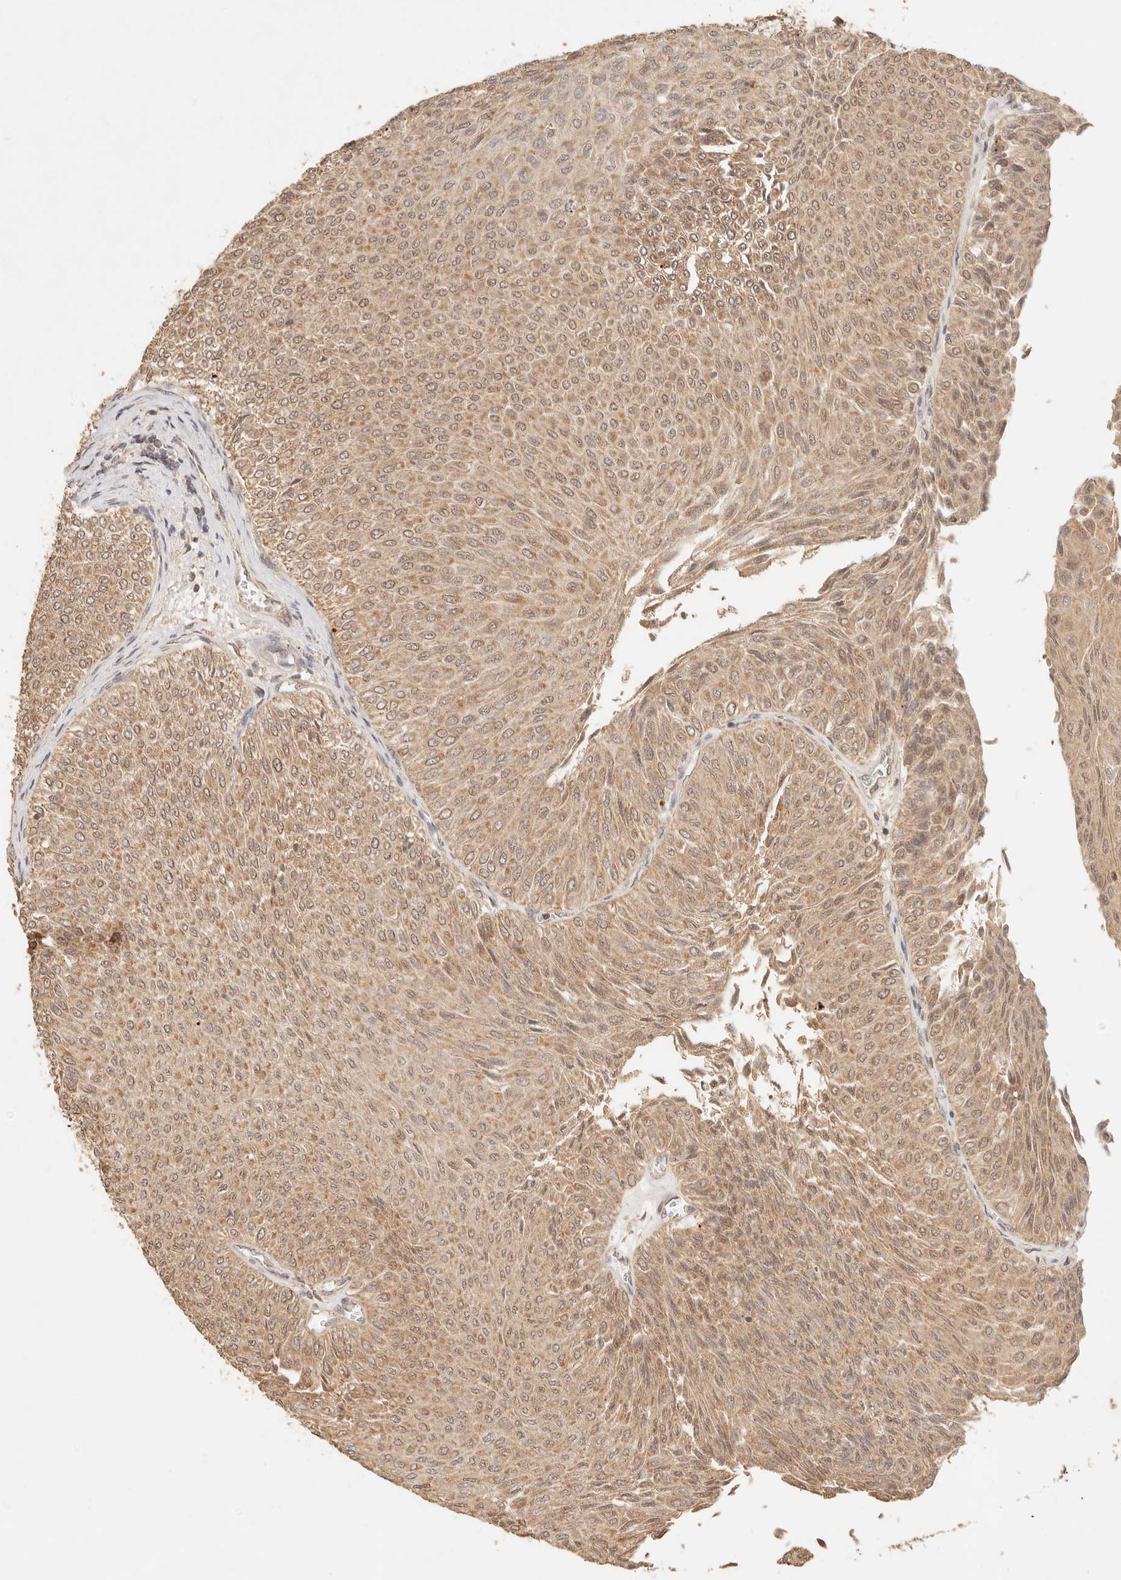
{"staining": {"intensity": "moderate", "quantity": ">75%", "location": "cytoplasmic/membranous,nuclear"}, "tissue": "urothelial cancer", "cell_type": "Tumor cells", "image_type": "cancer", "snomed": [{"axis": "morphology", "description": "Urothelial carcinoma, Low grade"}, {"axis": "topography", "description": "Urinary bladder"}], "caption": "This image reveals immunohistochemistry (IHC) staining of urothelial cancer, with medium moderate cytoplasmic/membranous and nuclear positivity in about >75% of tumor cells.", "gene": "TRIM11", "patient": {"sex": "male", "age": 78}}